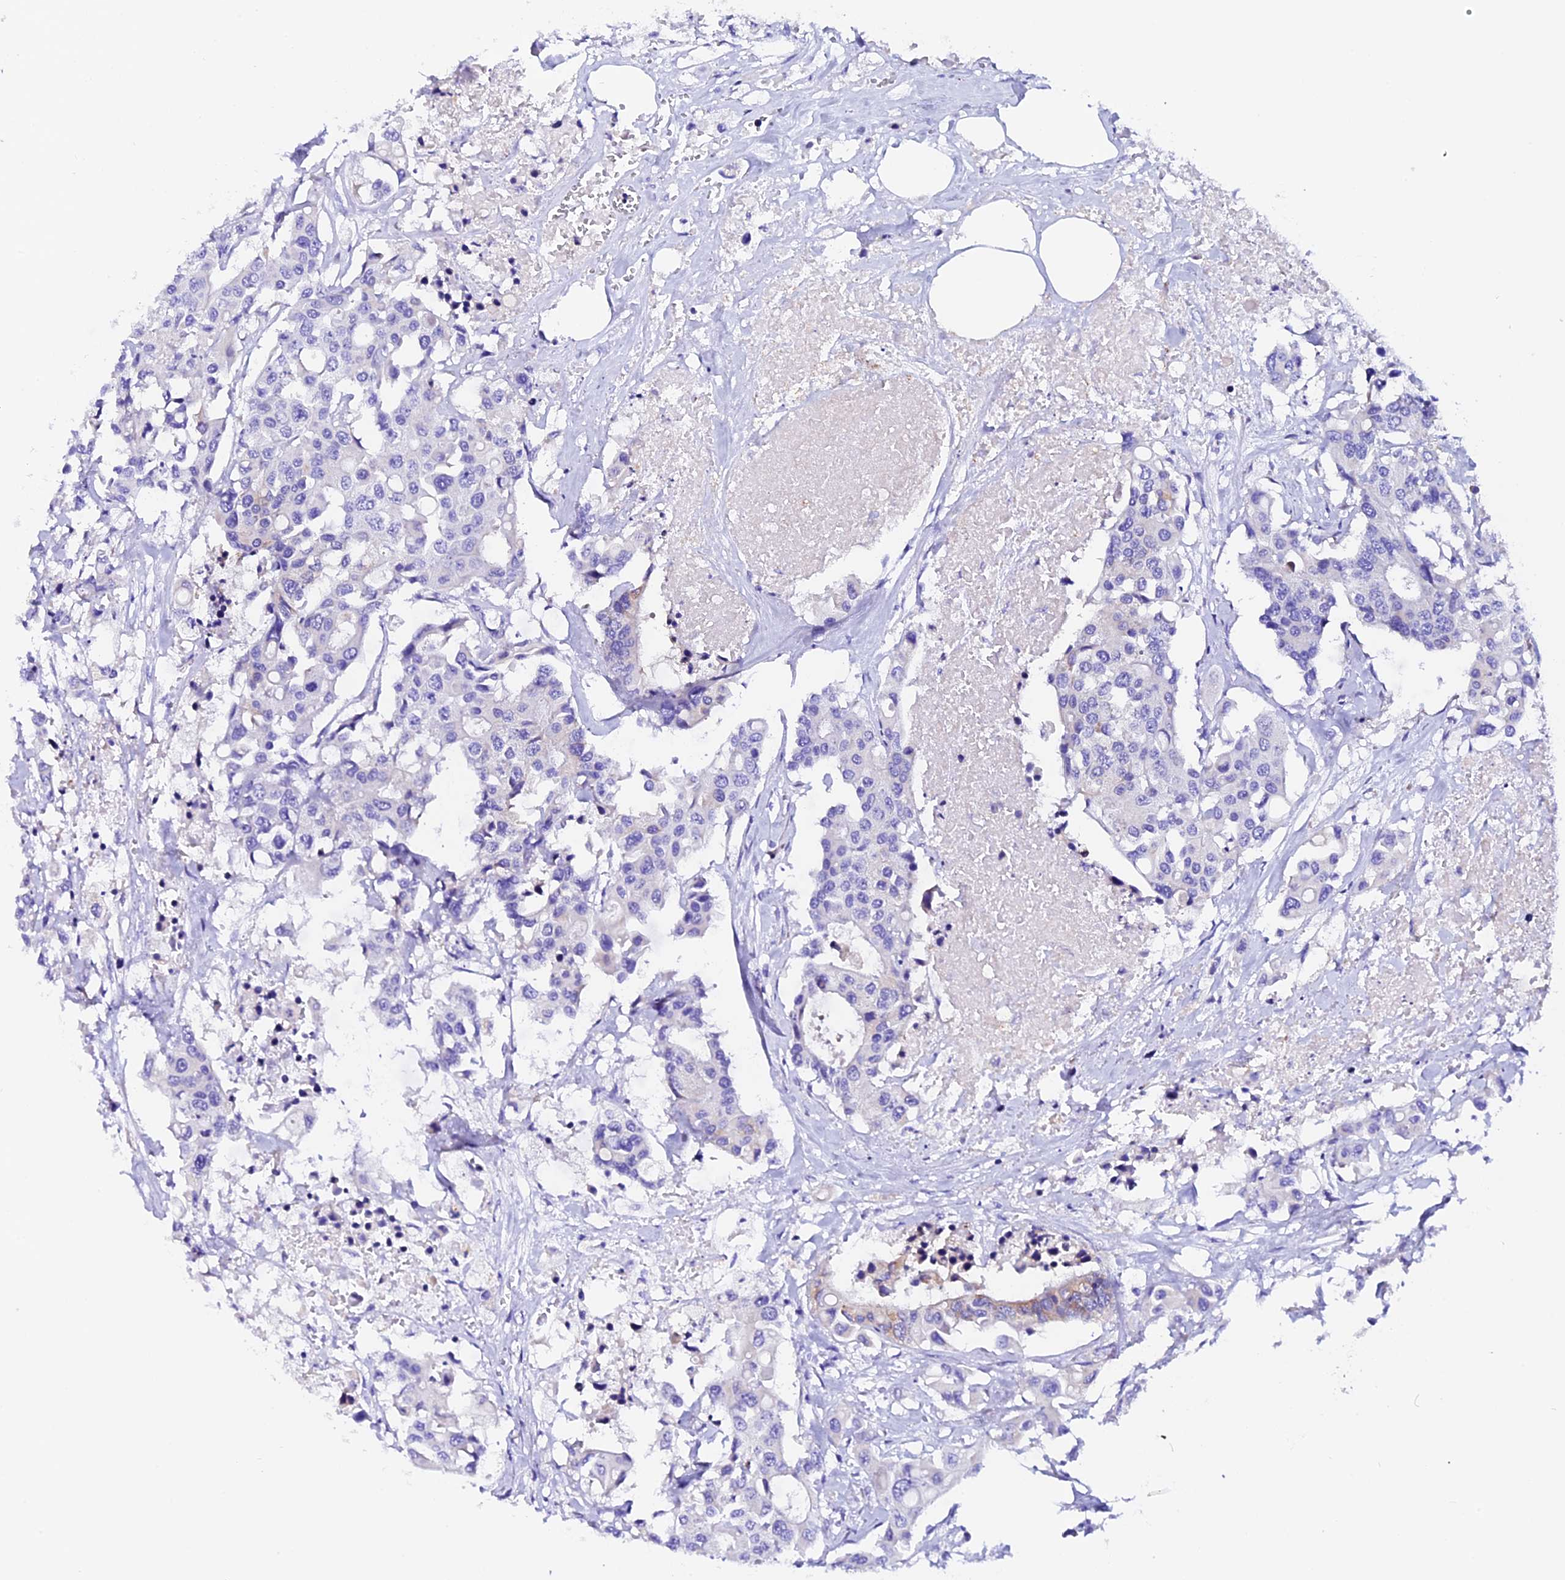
{"staining": {"intensity": "moderate", "quantity": "<25%", "location": "cytoplasmic/membranous"}, "tissue": "colorectal cancer", "cell_type": "Tumor cells", "image_type": "cancer", "snomed": [{"axis": "morphology", "description": "Adenocarcinoma, NOS"}, {"axis": "topography", "description": "Colon"}], "caption": "The micrograph exhibits a brown stain indicating the presence of a protein in the cytoplasmic/membranous of tumor cells in colorectal adenocarcinoma. Immunohistochemistry (ihc) stains the protein of interest in brown and the nuclei are stained blue.", "gene": "COMTD1", "patient": {"sex": "male", "age": 77}}